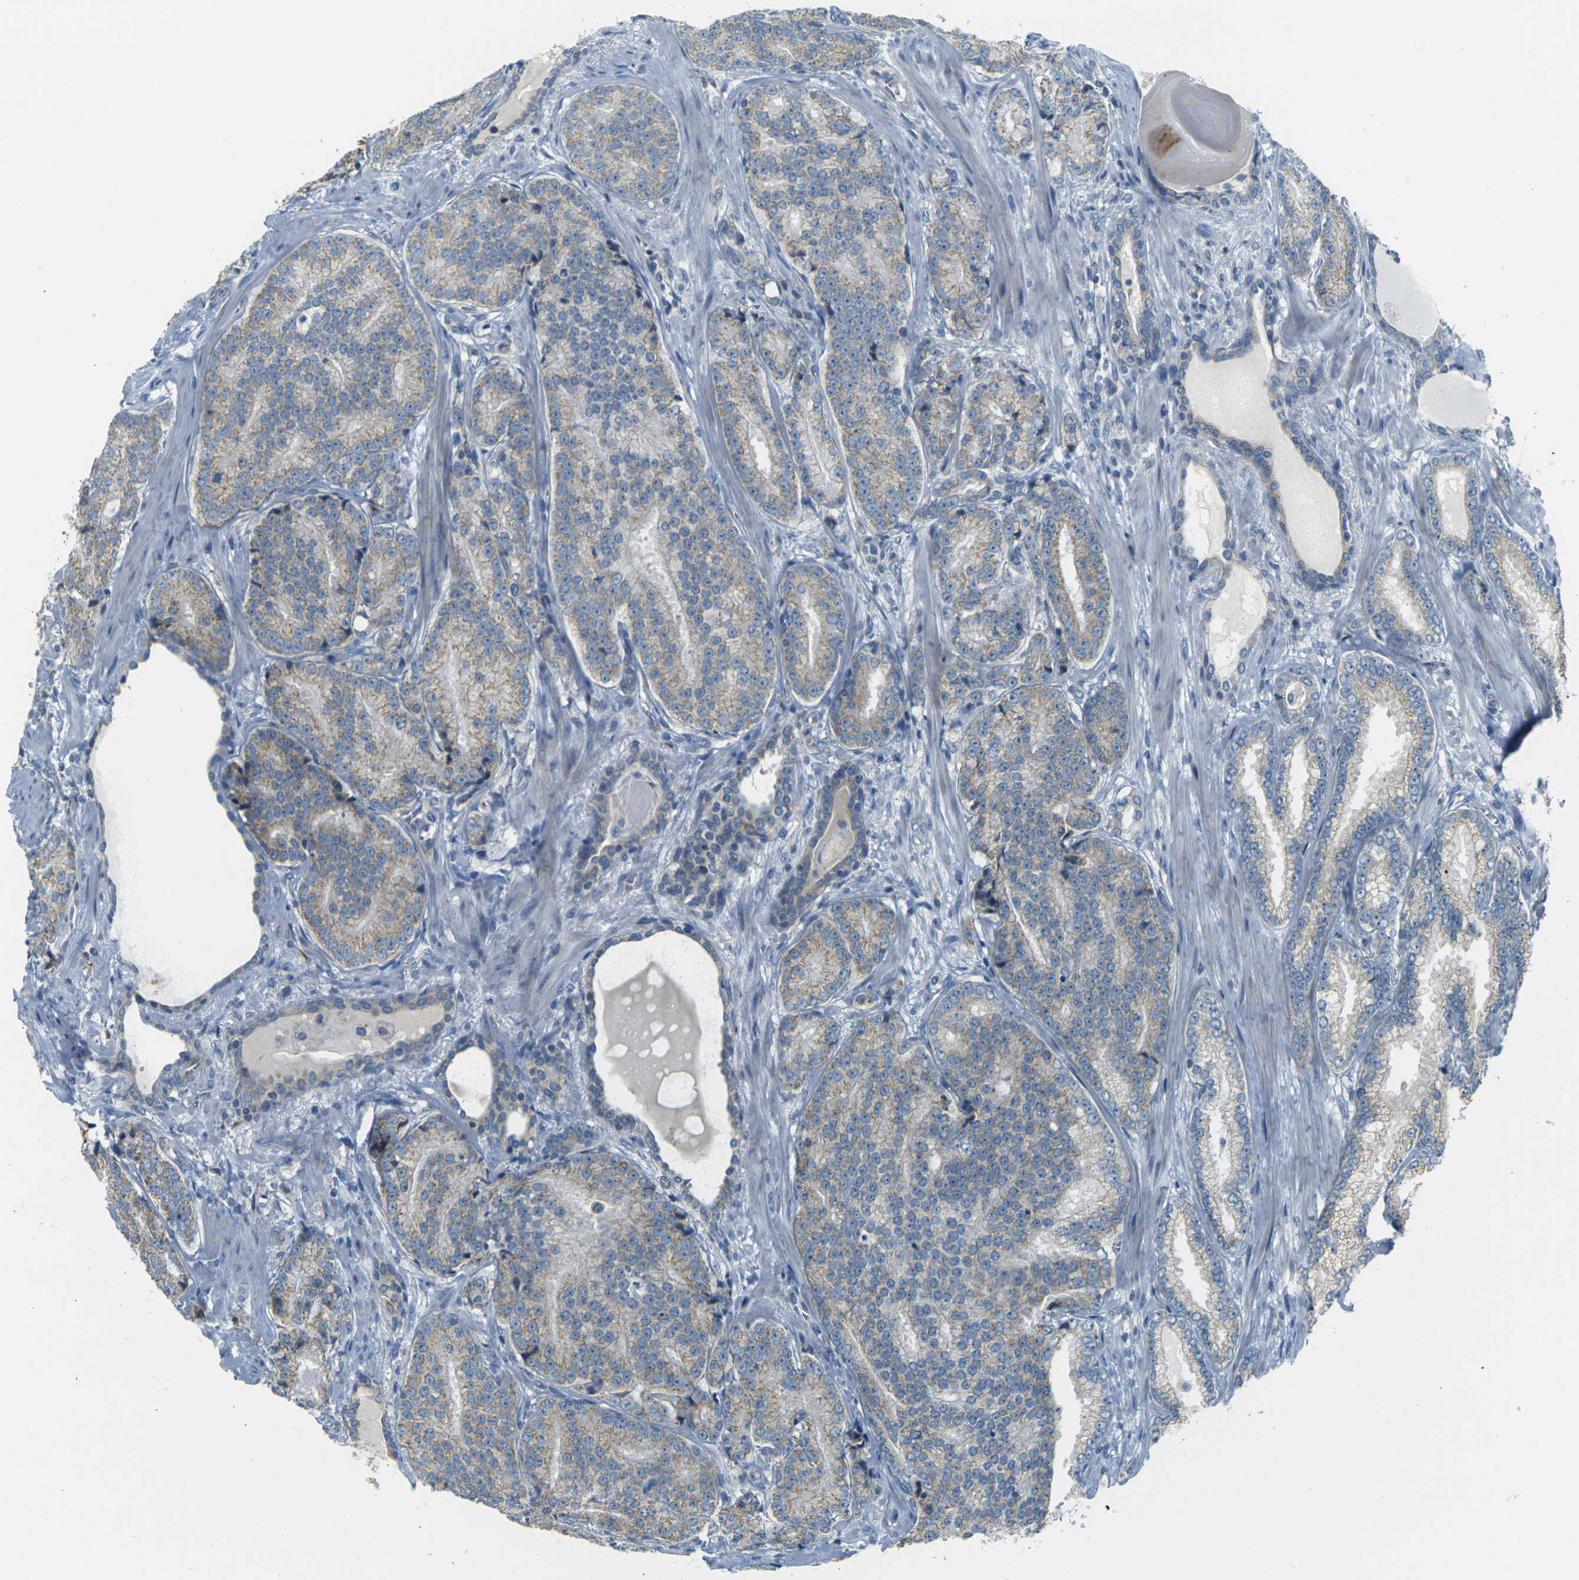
{"staining": {"intensity": "weak", "quantity": ">75%", "location": "cytoplasmic/membranous"}, "tissue": "prostate cancer", "cell_type": "Tumor cells", "image_type": "cancer", "snomed": [{"axis": "morphology", "description": "Adenocarcinoma, High grade"}, {"axis": "topography", "description": "Prostate"}], "caption": "A micrograph showing weak cytoplasmic/membranous expression in about >75% of tumor cells in prostate adenocarcinoma (high-grade), as visualized by brown immunohistochemical staining.", "gene": "PARD6B", "patient": {"sex": "male", "age": 61}}